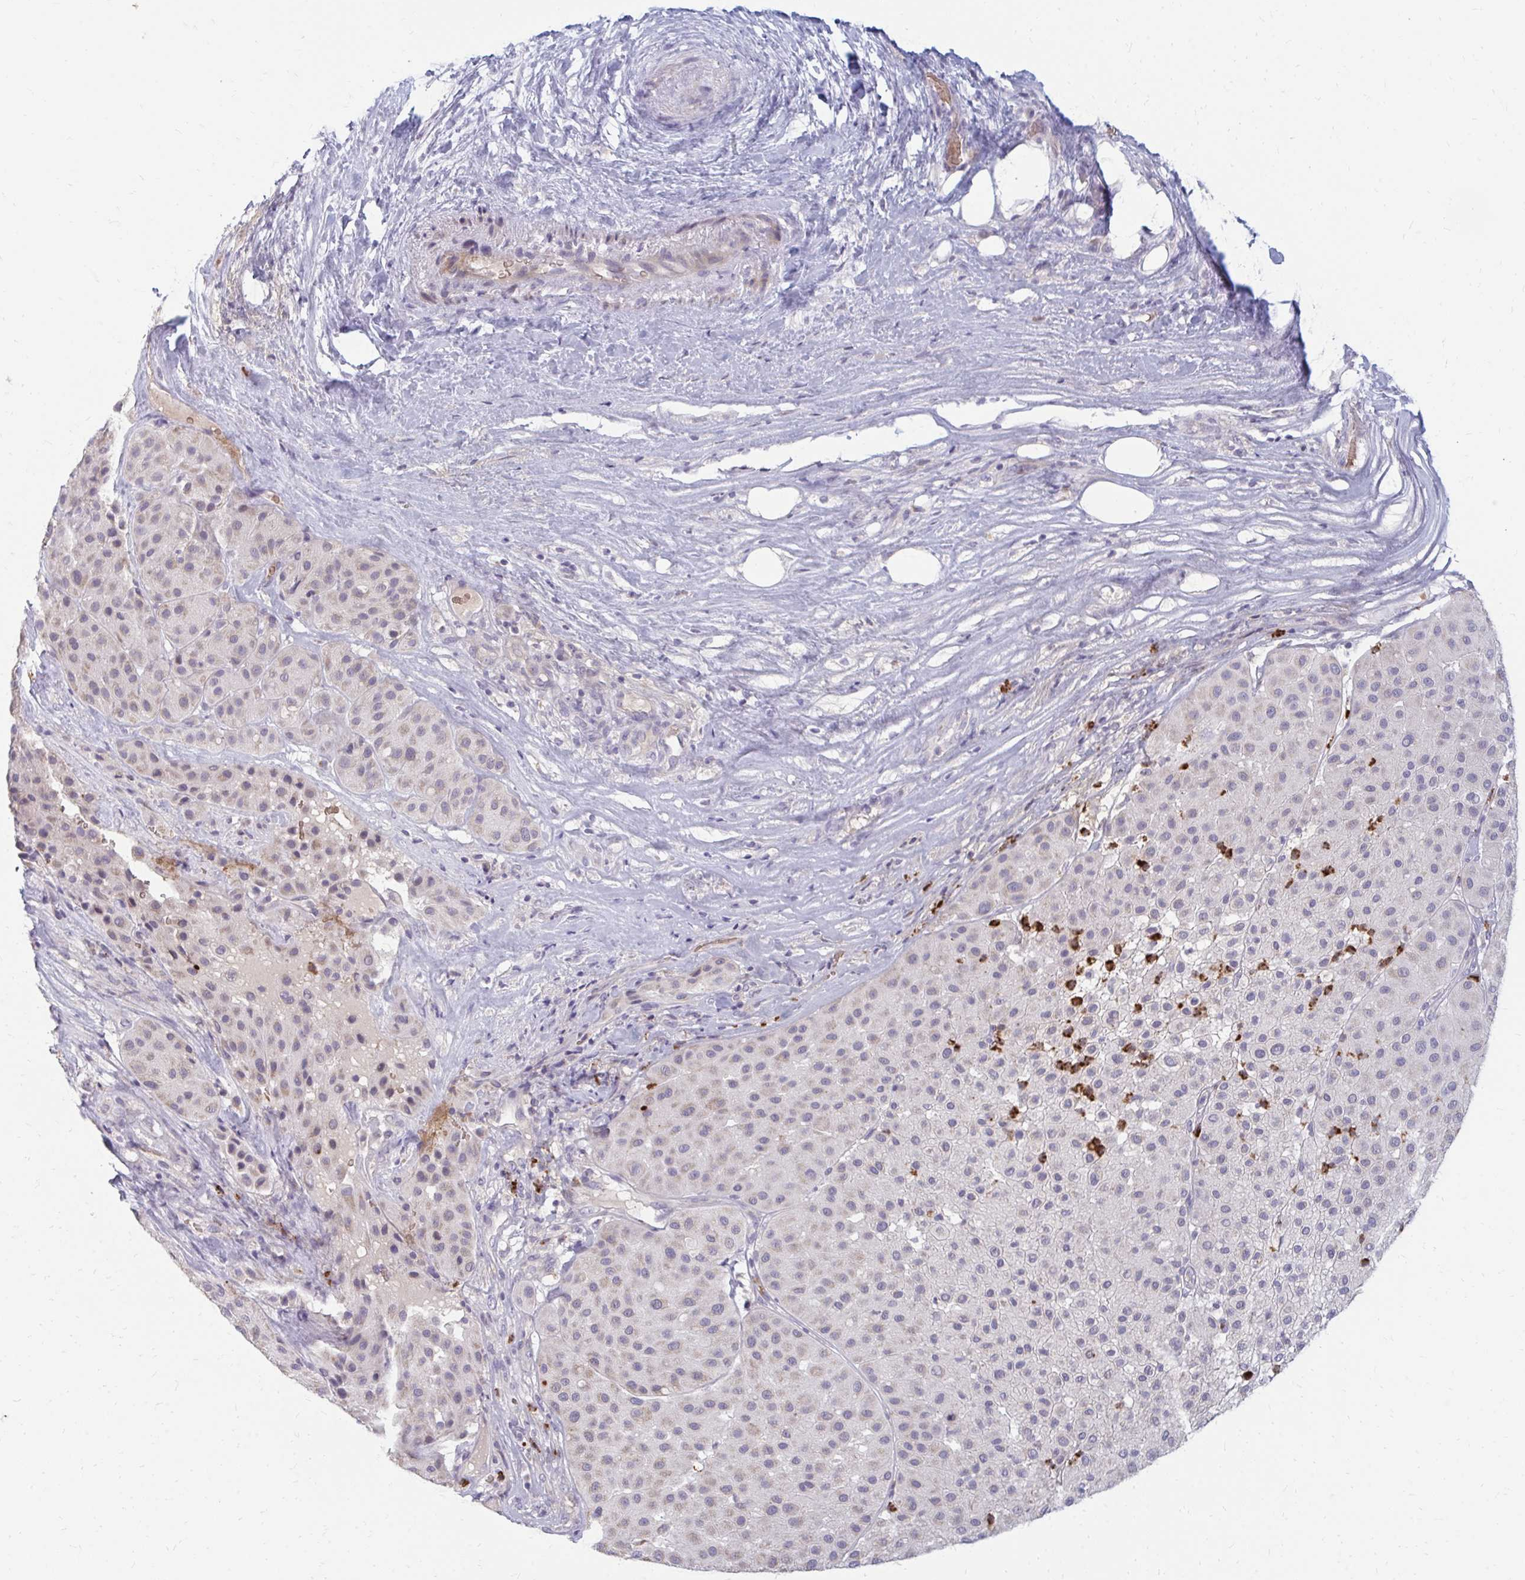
{"staining": {"intensity": "negative", "quantity": "none", "location": "none"}, "tissue": "melanoma", "cell_type": "Tumor cells", "image_type": "cancer", "snomed": [{"axis": "morphology", "description": "Malignant melanoma, Metastatic site"}, {"axis": "topography", "description": "Smooth muscle"}], "caption": "This is an immunohistochemistry micrograph of human melanoma. There is no positivity in tumor cells.", "gene": "RAB33A", "patient": {"sex": "male", "age": 41}}